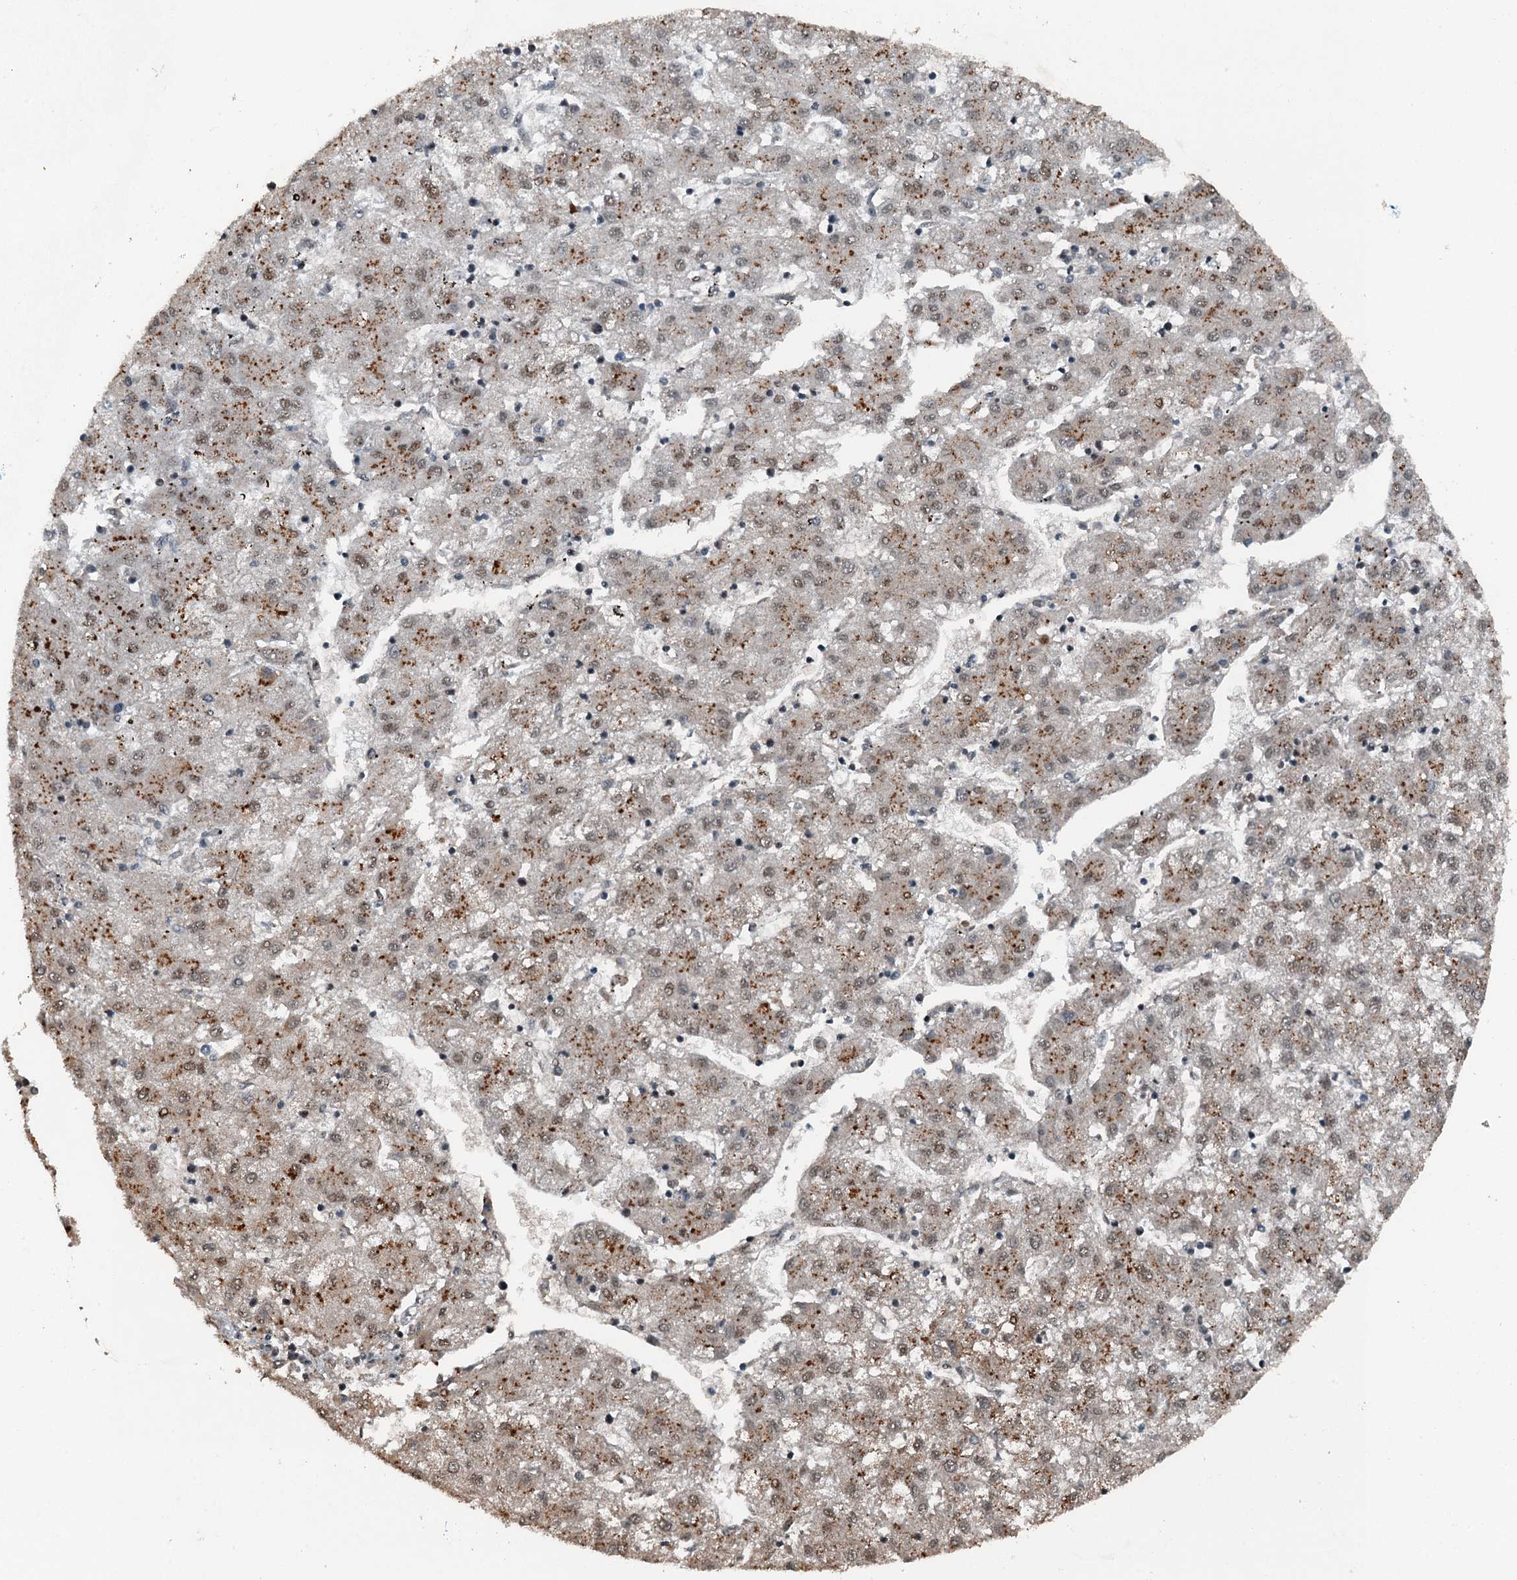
{"staining": {"intensity": "moderate", "quantity": "25%-75%", "location": "cytoplasmic/membranous"}, "tissue": "liver cancer", "cell_type": "Tumor cells", "image_type": "cancer", "snomed": [{"axis": "morphology", "description": "Carcinoma, Hepatocellular, NOS"}, {"axis": "topography", "description": "Liver"}], "caption": "Liver cancer was stained to show a protein in brown. There is medium levels of moderate cytoplasmic/membranous positivity in approximately 25%-75% of tumor cells.", "gene": "BMERB1", "patient": {"sex": "male", "age": 72}}